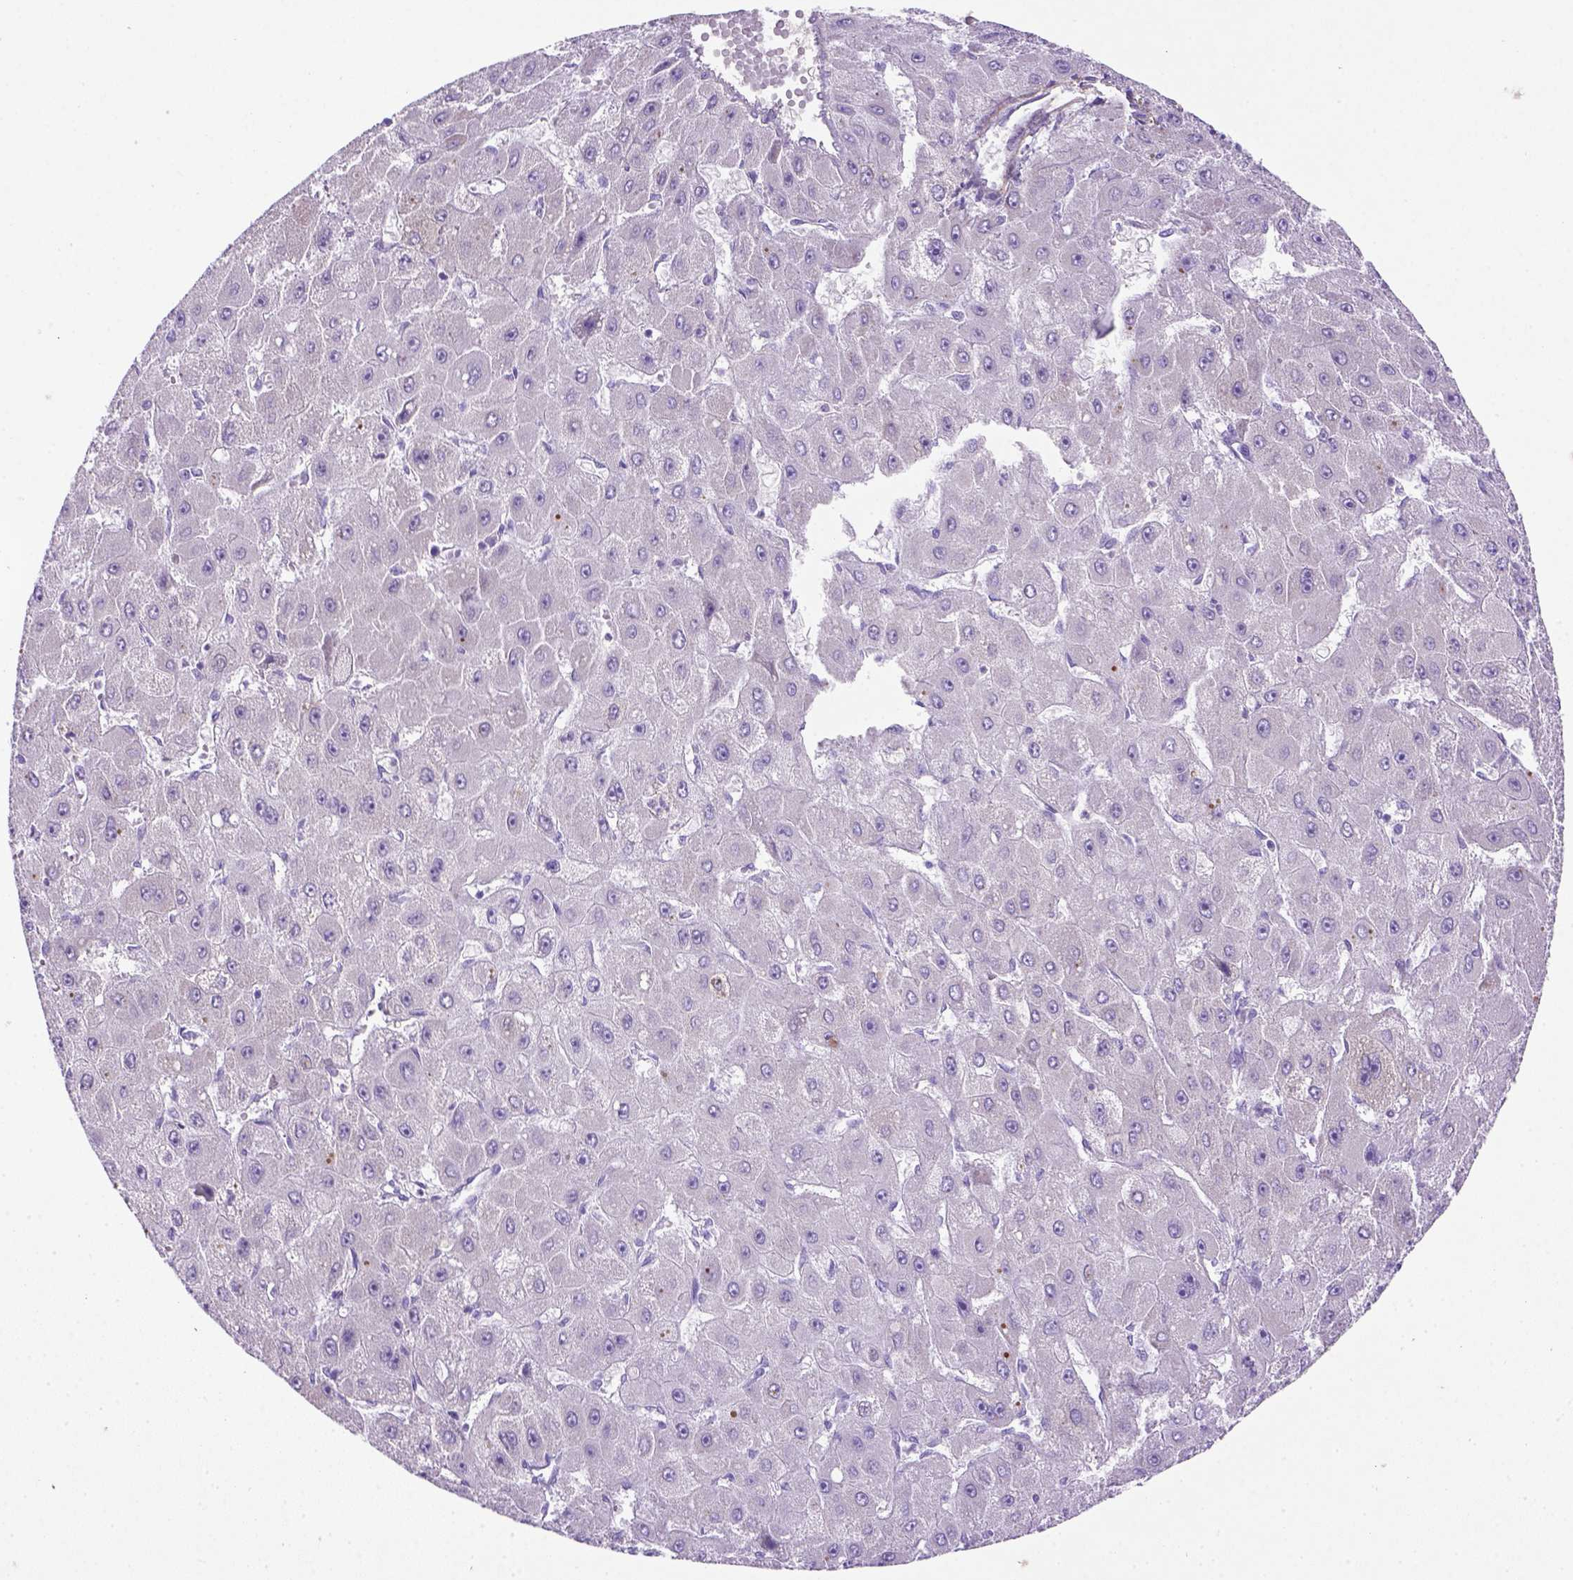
{"staining": {"intensity": "negative", "quantity": "none", "location": "none"}, "tissue": "liver cancer", "cell_type": "Tumor cells", "image_type": "cancer", "snomed": [{"axis": "morphology", "description": "Carcinoma, Hepatocellular, NOS"}, {"axis": "topography", "description": "Liver"}], "caption": "High power microscopy image of an immunohistochemistry photomicrograph of liver cancer, revealing no significant expression in tumor cells.", "gene": "SIRPD", "patient": {"sex": "female", "age": 25}}